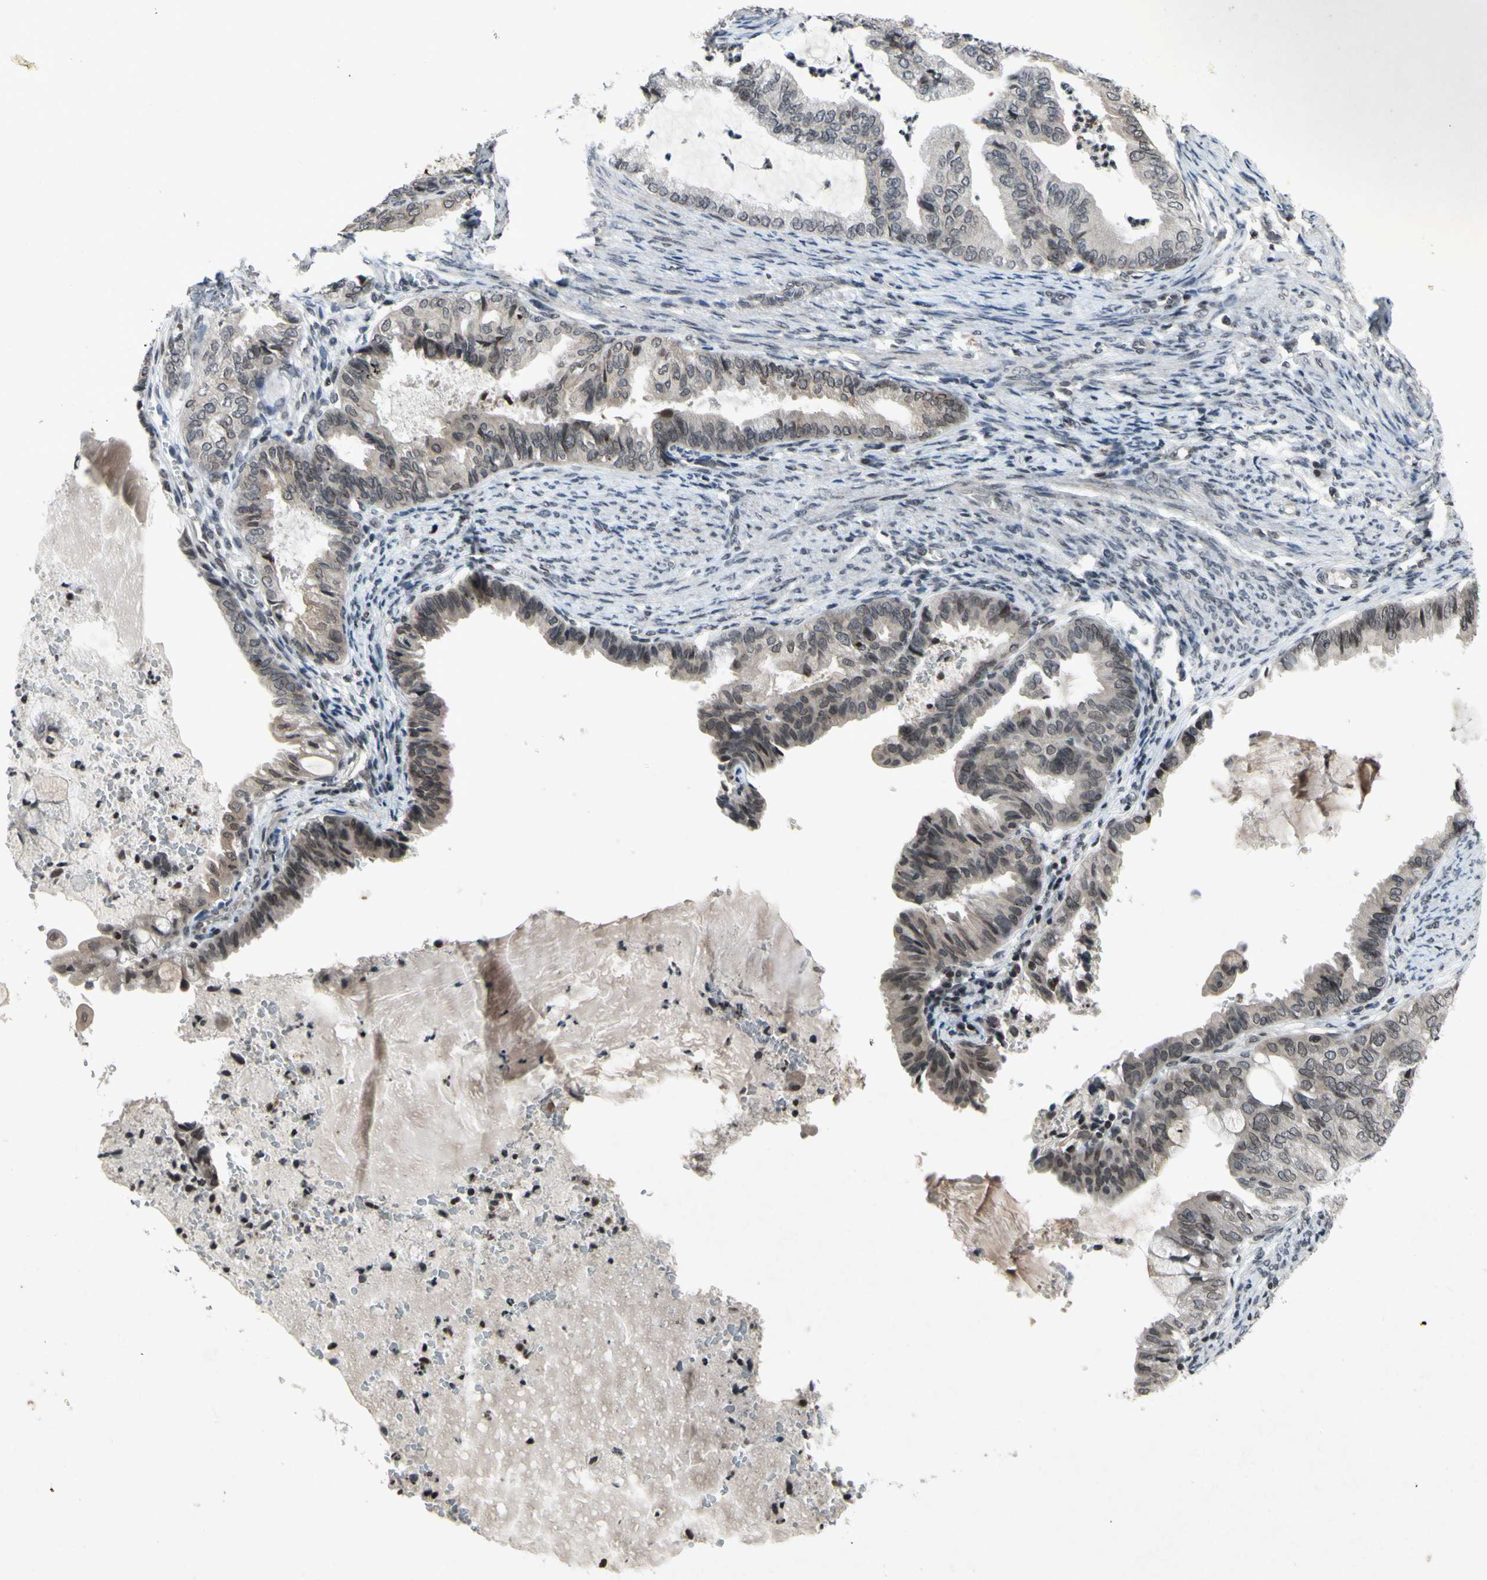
{"staining": {"intensity": "weak", "quantity": "25%-75%", "location": "nuclear"}, "tissue": "endometrial cancer", "cell_type": "Tumor cells", "image_type": "cancer", "snomed": [{"axis": "morphology", "description": "Adenocarcinoma, NOS"}, {"axis": "topography", "description": "Endometrium"}], "caption": "Protein analysis of adenocarcinoma (endometrial) tissue exhibits weak nuclear expression in approximately 25%-75% of tumor cells.", "gene": "XPO1", "patient": {"sex": "female", "age": 86}}